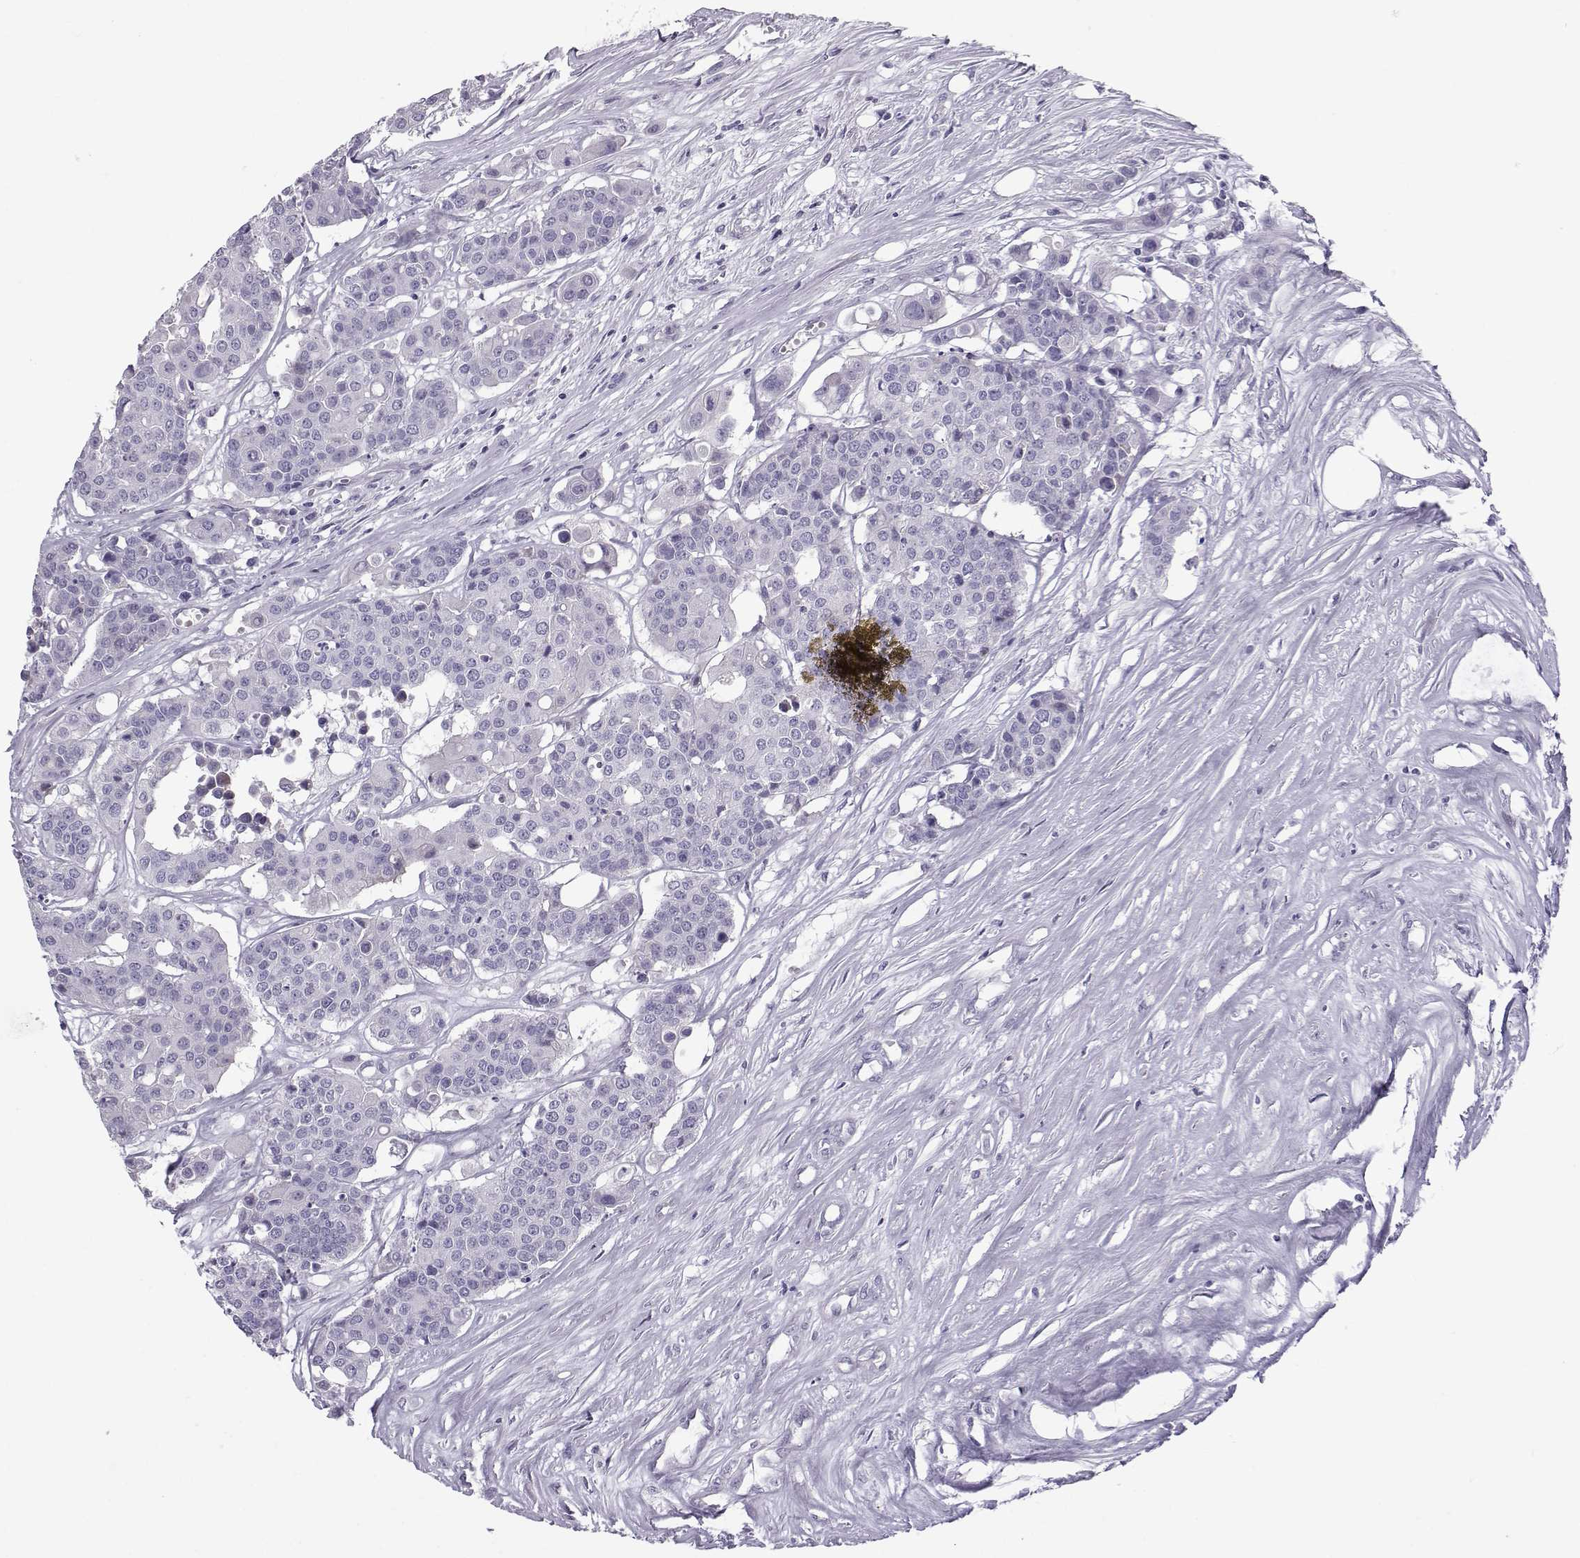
{"staining": {"intensity": "negative", "quantity": "none", "location": "none"}, "tissue": "carcinoid", "cell_type": "Tumor cells", "image_type": "cancer", "snomed": [{"axis": "morphology", "description": "Carcinoid, malignant, NOS"}, {"axis": "topography", "description": "Colon"}], "caption": "Immunohistochemical staining of human malignant carcinoid demonstrates no significant positivity in tumor cells.", "gene": "DMRT3", "patient": {"sex": "male", "age": 81}}